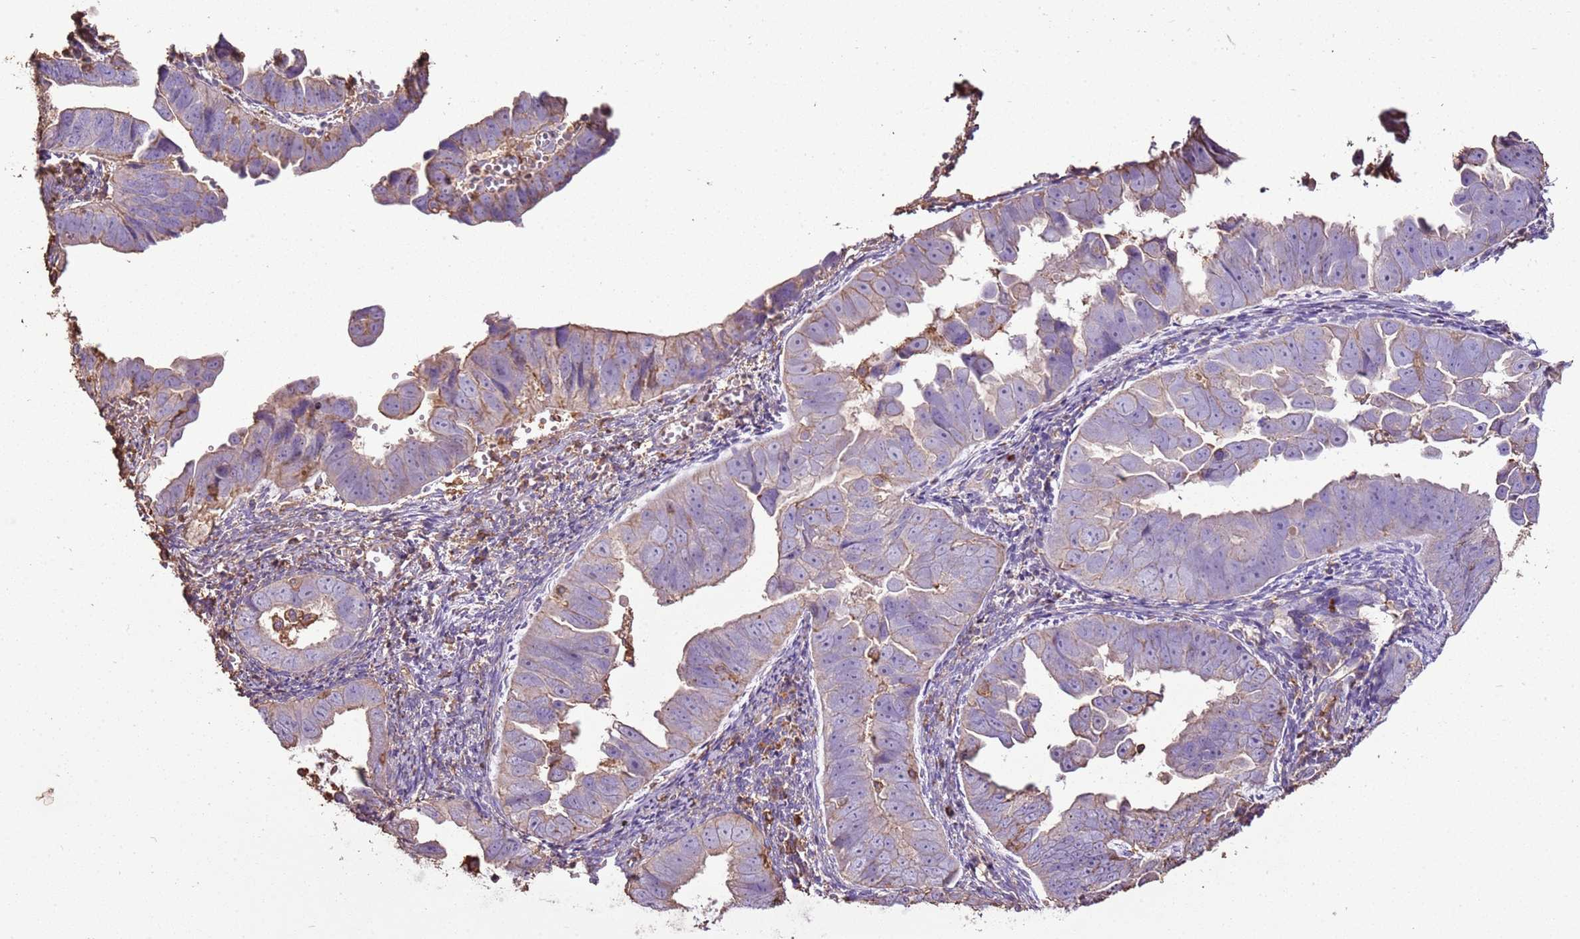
{"staining": {"intensity": "weak", "quantity": "<25%", "location": "cytoplasmic/membranous"}, "tissue": "endometrial cancer", "cell_type": "Tumor cells", "image_type": "cancer", "snomed": [{"axis": "morphology", "description": "Adenocarcinoma, NOS"}, {"axis": "topography", "description": "Endometrium"}], "caption": "The histopathology image demonstrates no staining of tumor cells in endometrial cancer (adenocarcinoma). Nuclei are stained in blue.", "gene": "ARL10", "patient": {"sex": "female", "age": 75}}